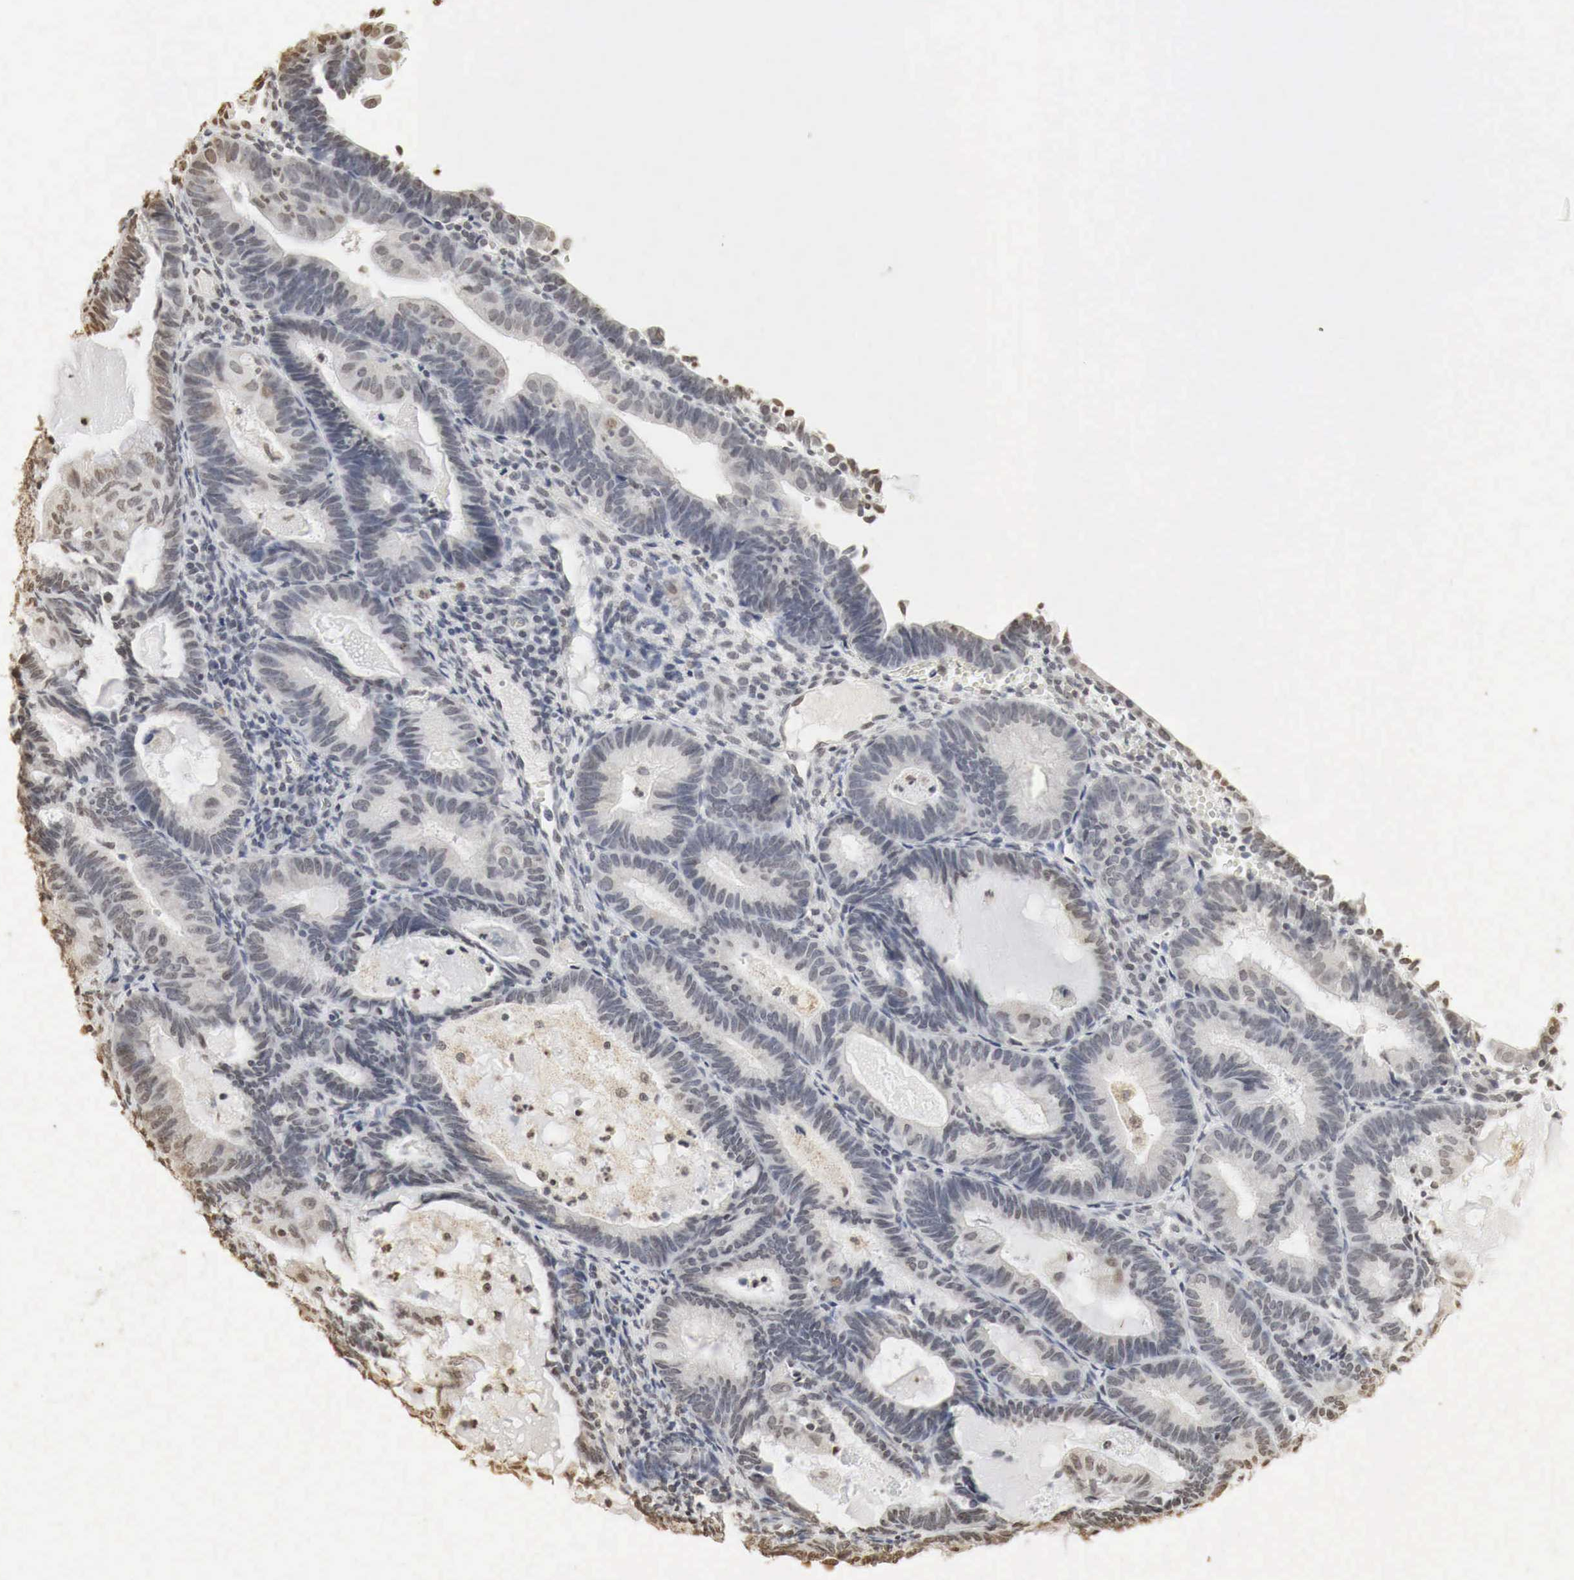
{"staining": {"intensity": "negative", "quantity": "none", "location": "none"}, "tissue": "endometrial cancer", "cell_type": "Tumor cells", "image_type": "cancer", "snomed": [{"axis": "morphology", "description": "Adenocarcinoma, NOS"}, {"axis": "topography", "description": "Endometrium"}], "caption": "Endometrial adenocarcinoma stained for a protein using immunohistochemistry (IHC) displays no positivity tumor cells.", "gene": "ERBB4", "patient": {"sex": "female", "age": 63}}